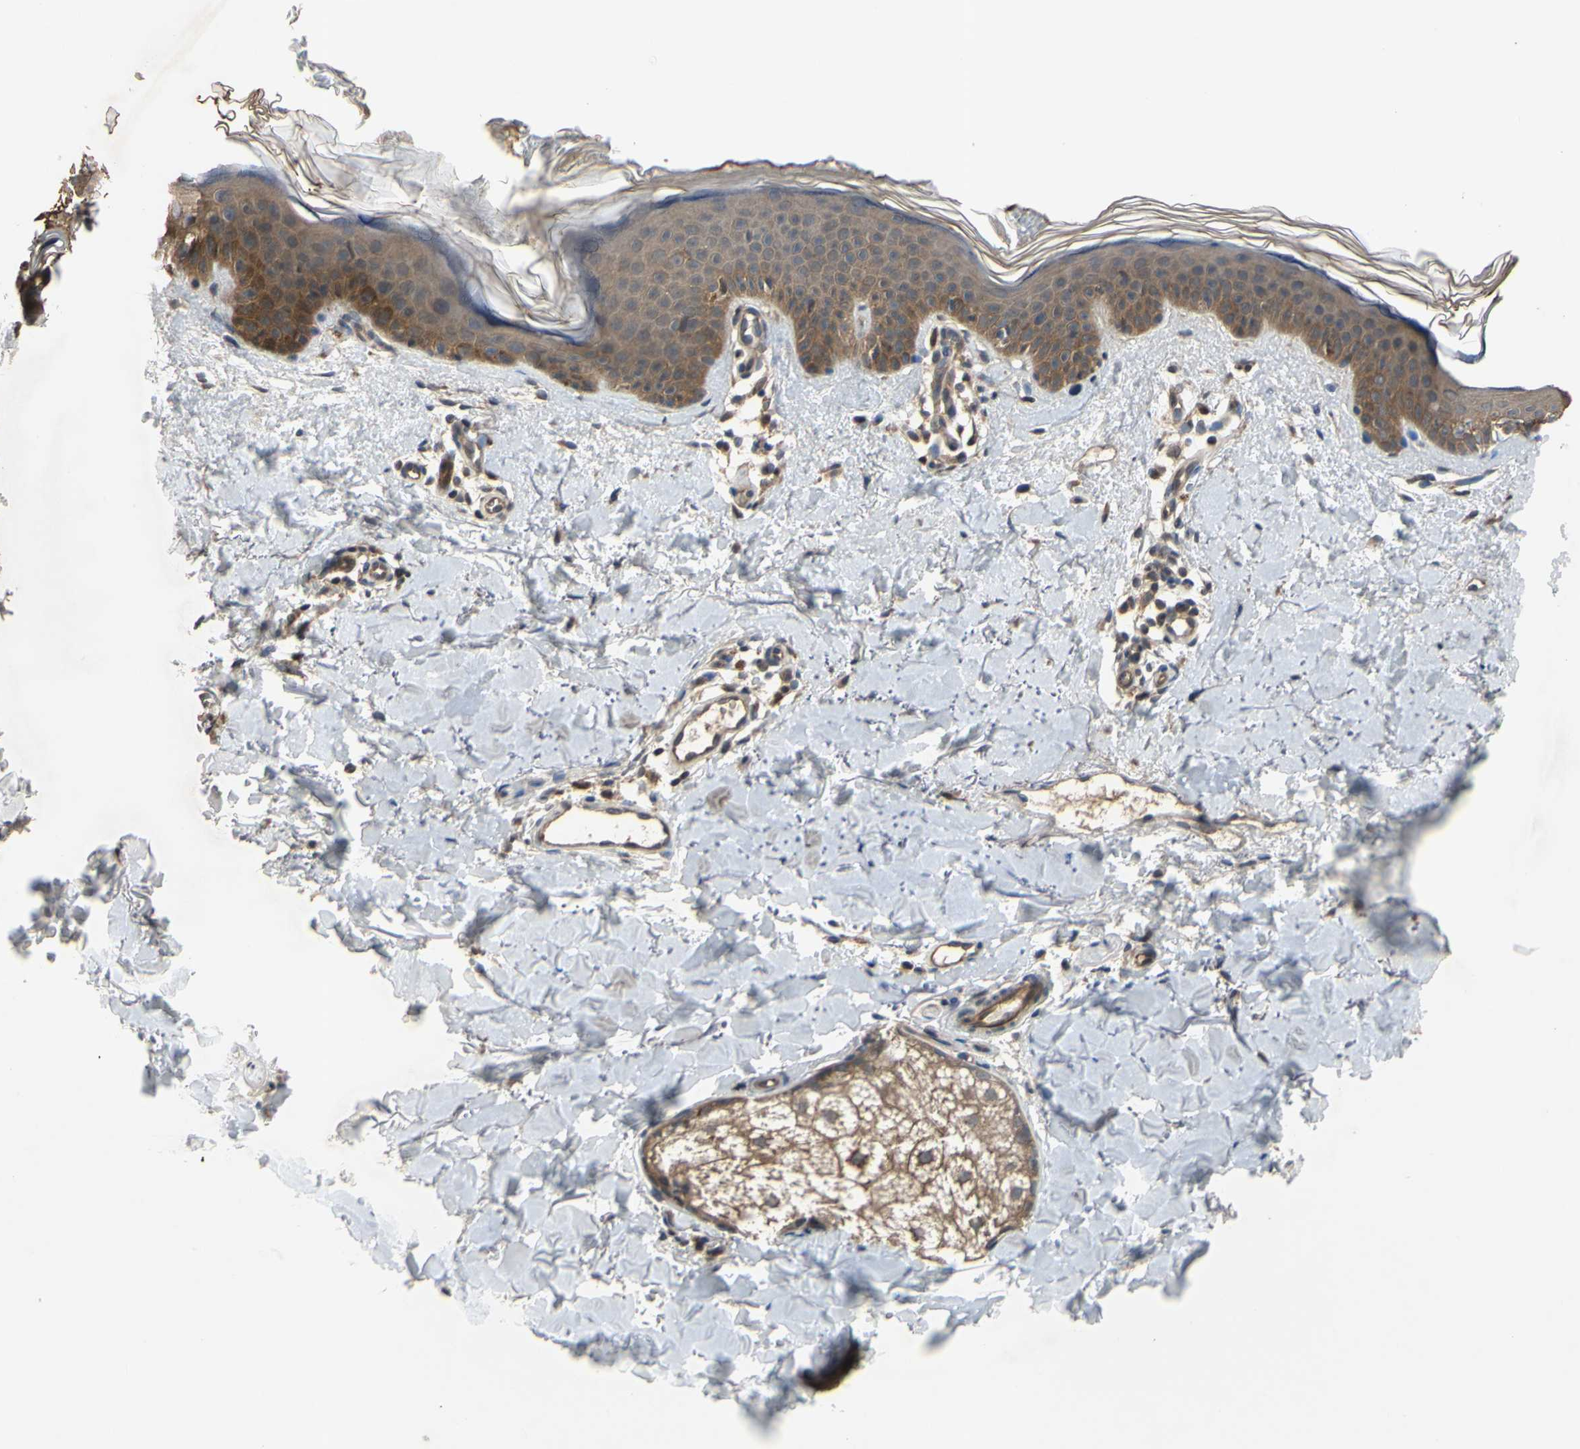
{"staining": {"intensity": "moderate", "quantity": ">75%", "location": "cytoplasmic/membranous"}, "tissue": "skin", "cell_type": "Fibroblasts", "image_type": "normal", "snomed": [{"axis": "morphology", "description": "Normal tissue, NOS"}, {"axis": "topography", "description": "Skin"}], "caption": "Skin stained with immunohistochemistry (IHC) displays moderate cytoplasmic/membranous positivity in approximately >75% of fibroblasts.", "gene": "XIAP", "patient": {"sex": "female", "age": 56}}